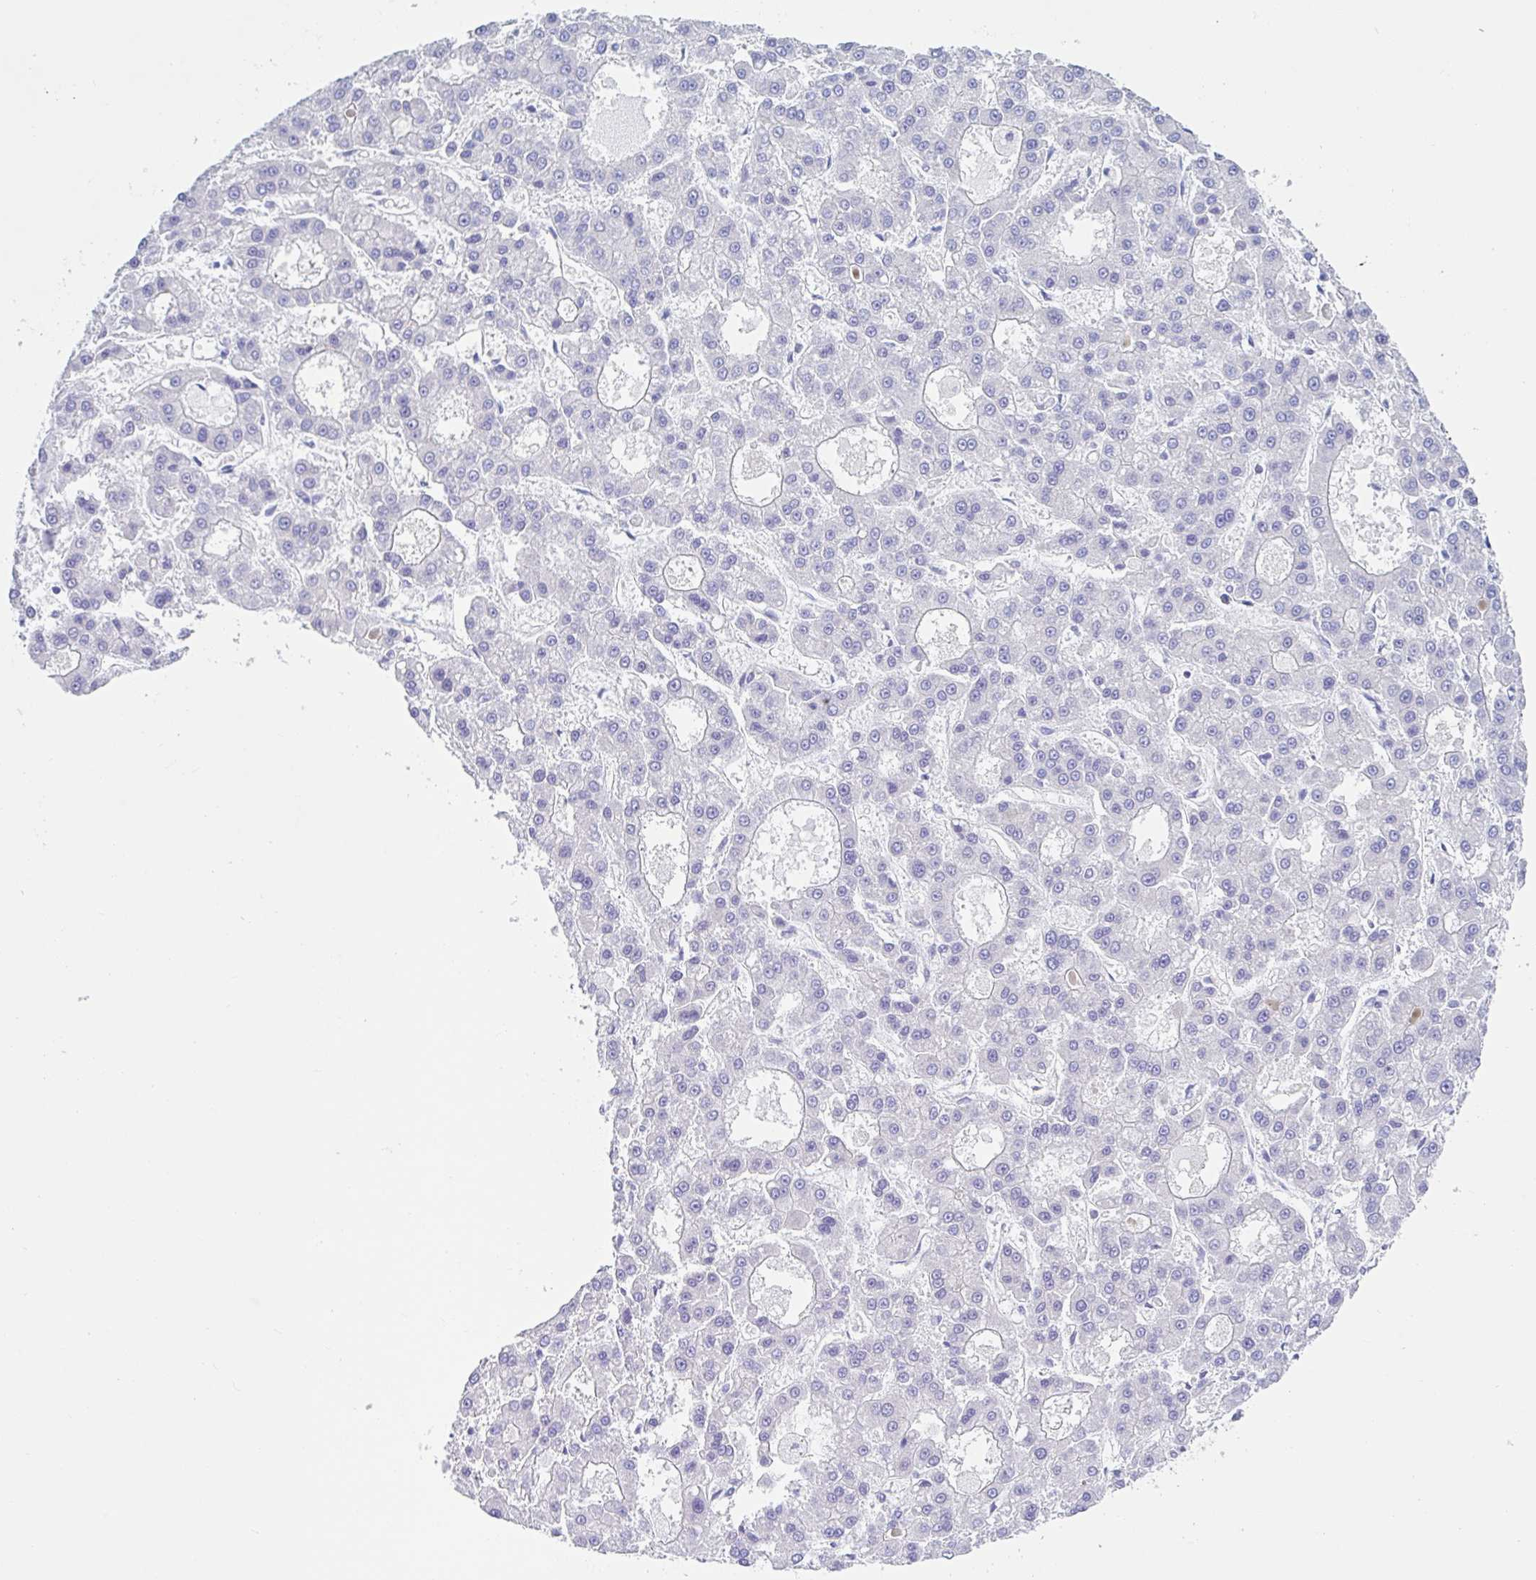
{"staining": {"intensity": "negative", "quantity": "none", "location": "none"}, "tissue": "liver cancer", "cell_type": "Tumor cells", "image_type": "cancer", "snomed": [{"axis": "morphology", "description": "Carcinoma, Hepatocellular, NOS"}, {"axis": "topography", "description": "Liver"}], "caption": "This is an immunohistochemistry histopathology image of liver cancer (hepatocellular carcinoma). There is no staining in tumor cells.", "gene": "OR6N2", "patient": {"sex": "male", "age": 70}}